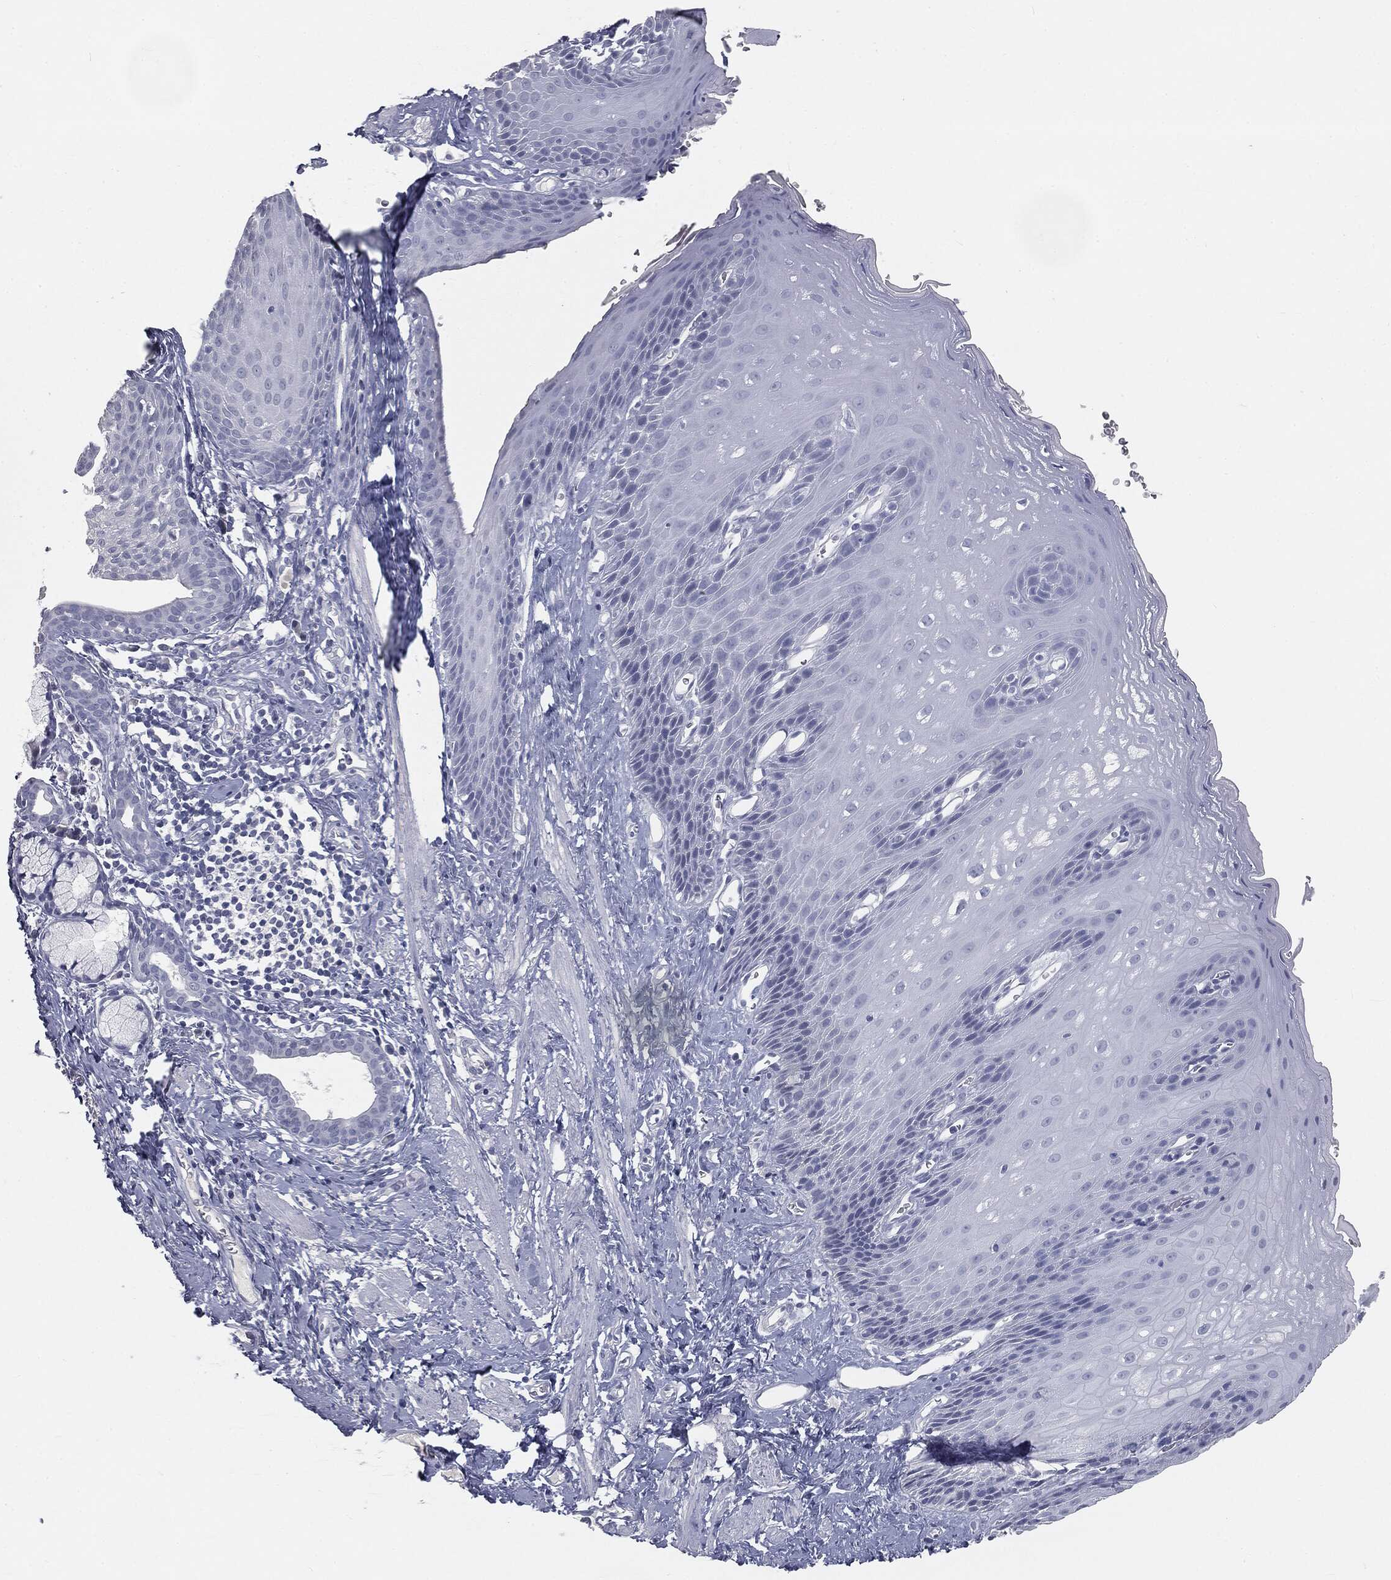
{"staining": {"intensity": "negative", "quantity": "none", "location": "none"}, "tissue": "esophagus", "cell_type": "Squamous epithelial cells", "image_type": "normal", "snomed": [{"axis": "morphology", "description": "Normal tissue, NOS"}, {"axis": "topography", "description": "Esophagus"}], "caption": "DAB immunohistochemical staining of normal esophagus shows no significant positivity in squamous epithelial cells. The staining is performed using DAB (3,3'-diaminobenzidine) brown chromogen with nuclei counter-stained in using hematoxylin.", "gene": "PRAME", "patient": {"sex": "male", "age": 64}}